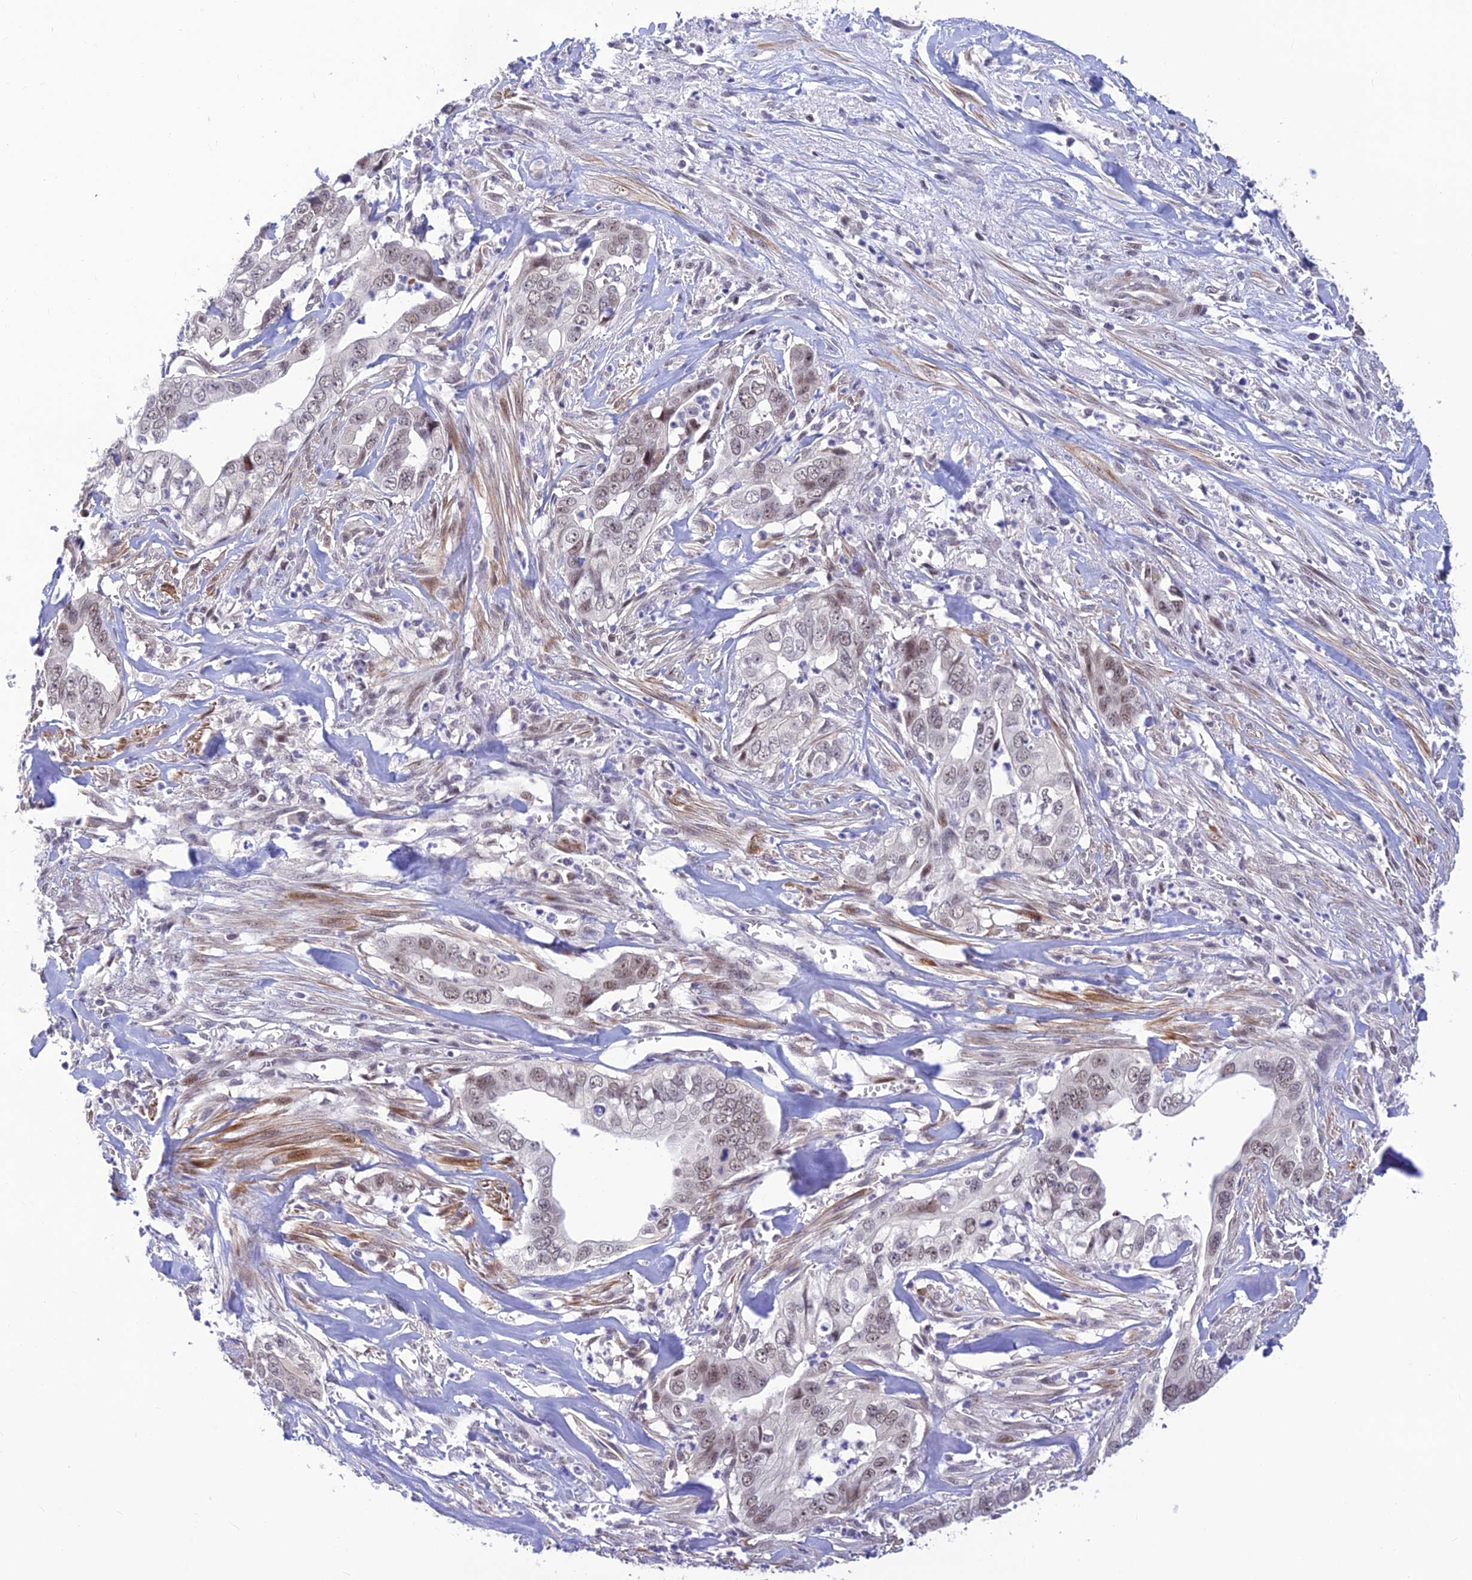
{"staining": {"intensity": "weak", "quantity": "<25%", "location": "nuclear"}, "tissue": "liver cancer", "cell_type": "Tumor cells", "image_type": "cancer", "snomed": [{"axis": "morphology", "description": "Cholangiocarcinoma"}, {"axis": "topography", "description": "Liver"}], "caption": "This is an IHC histopathology image of human liver cancer. There is no expression in tumor cells.", "gene": "ASPDH", "patient": {"sex": "female", "age": 79}}